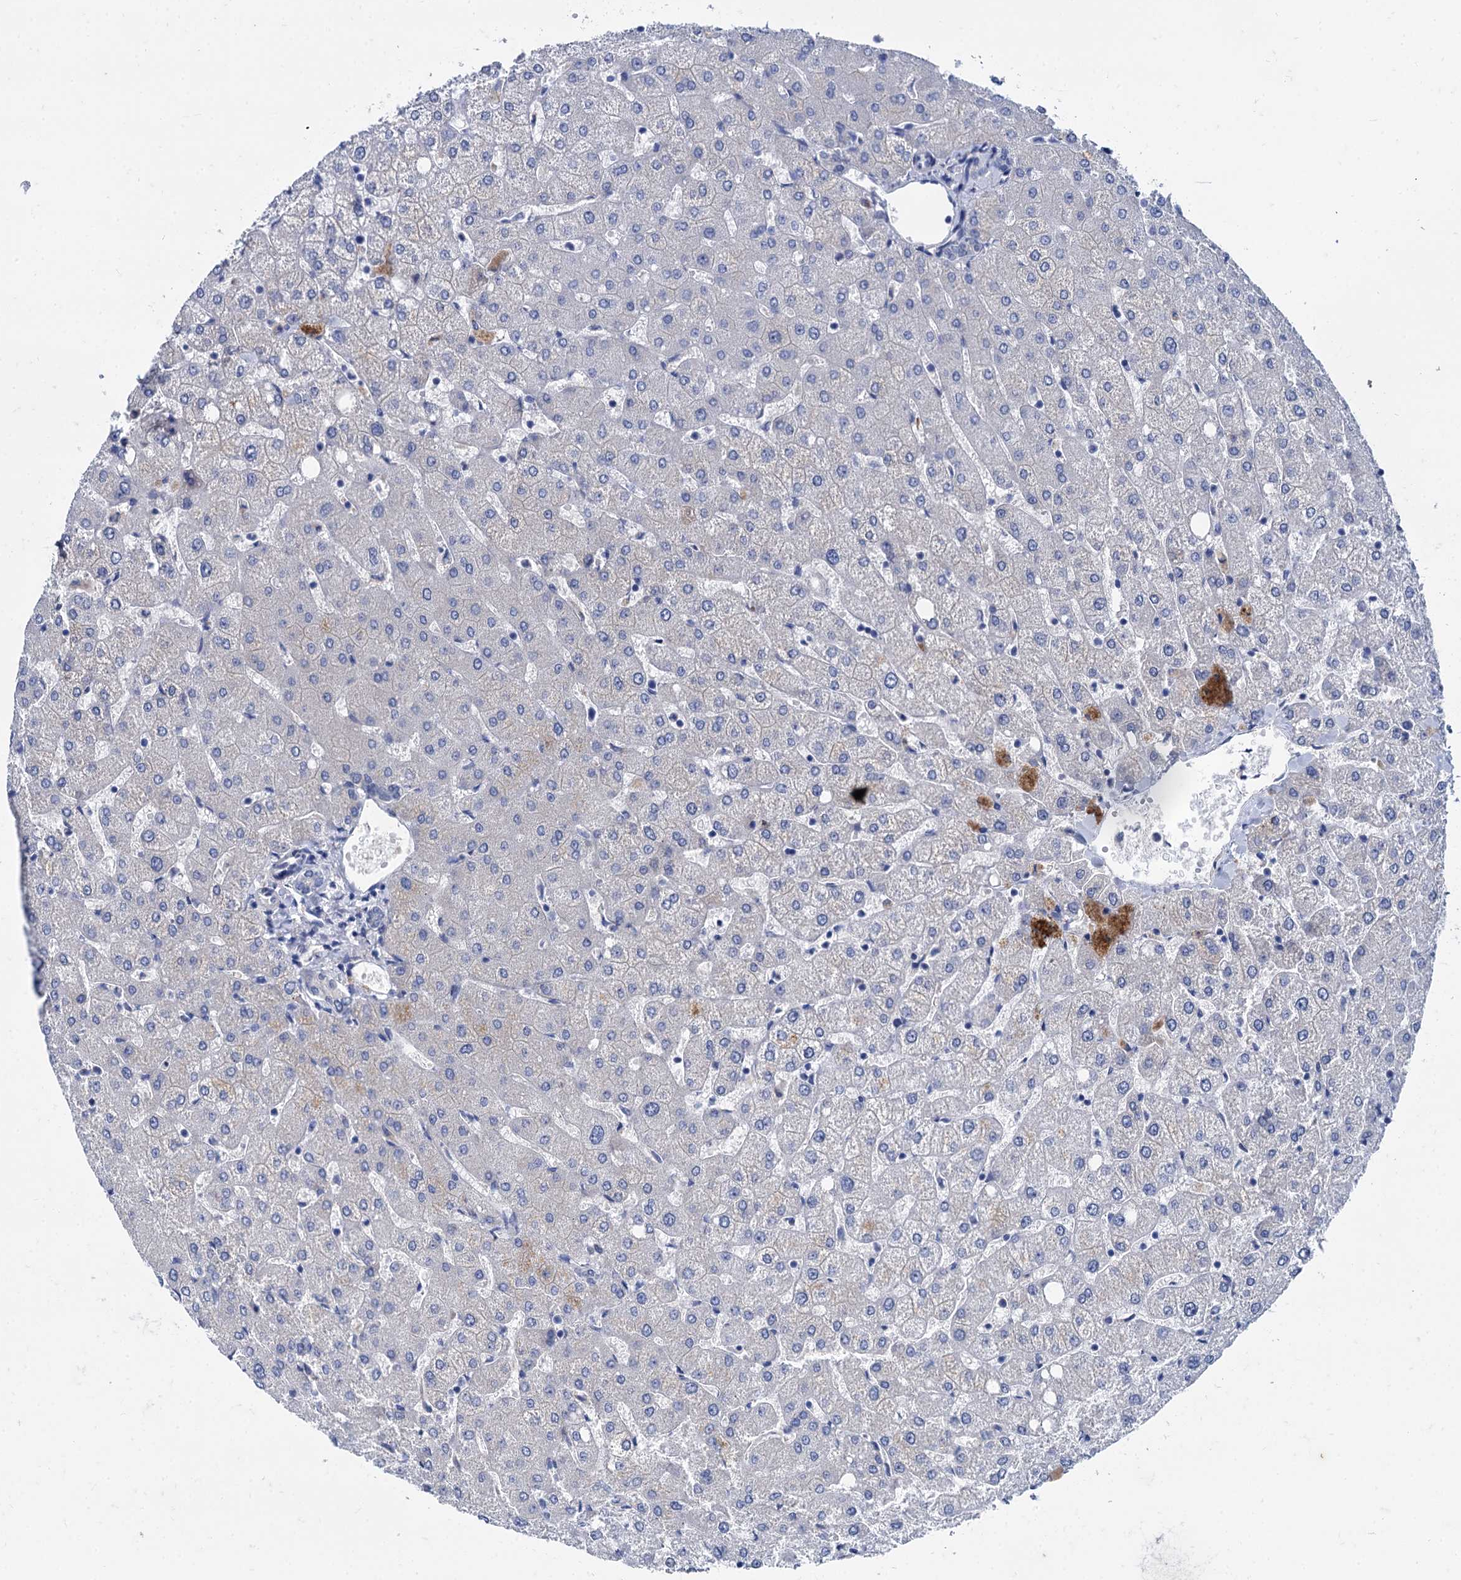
{"staining": {"intensity": "negative", "quantity": "none", "location": "none"}, "tissue": "liver", "cell_type": "Cholangiocytes", "image_type": "normal", "snomed": [{"axis": "morphology", "description": "Normal tissue, NOS"}, {"axis": "topography", "description": "Liver"}], "caption": "Cholangiocytes show no significant staining in normal liver. (Immunohistochemistry, brightfield microscopy, high magnification).", "gene": "TMEM72", "patient": {"sex": "female", "age": 54}}